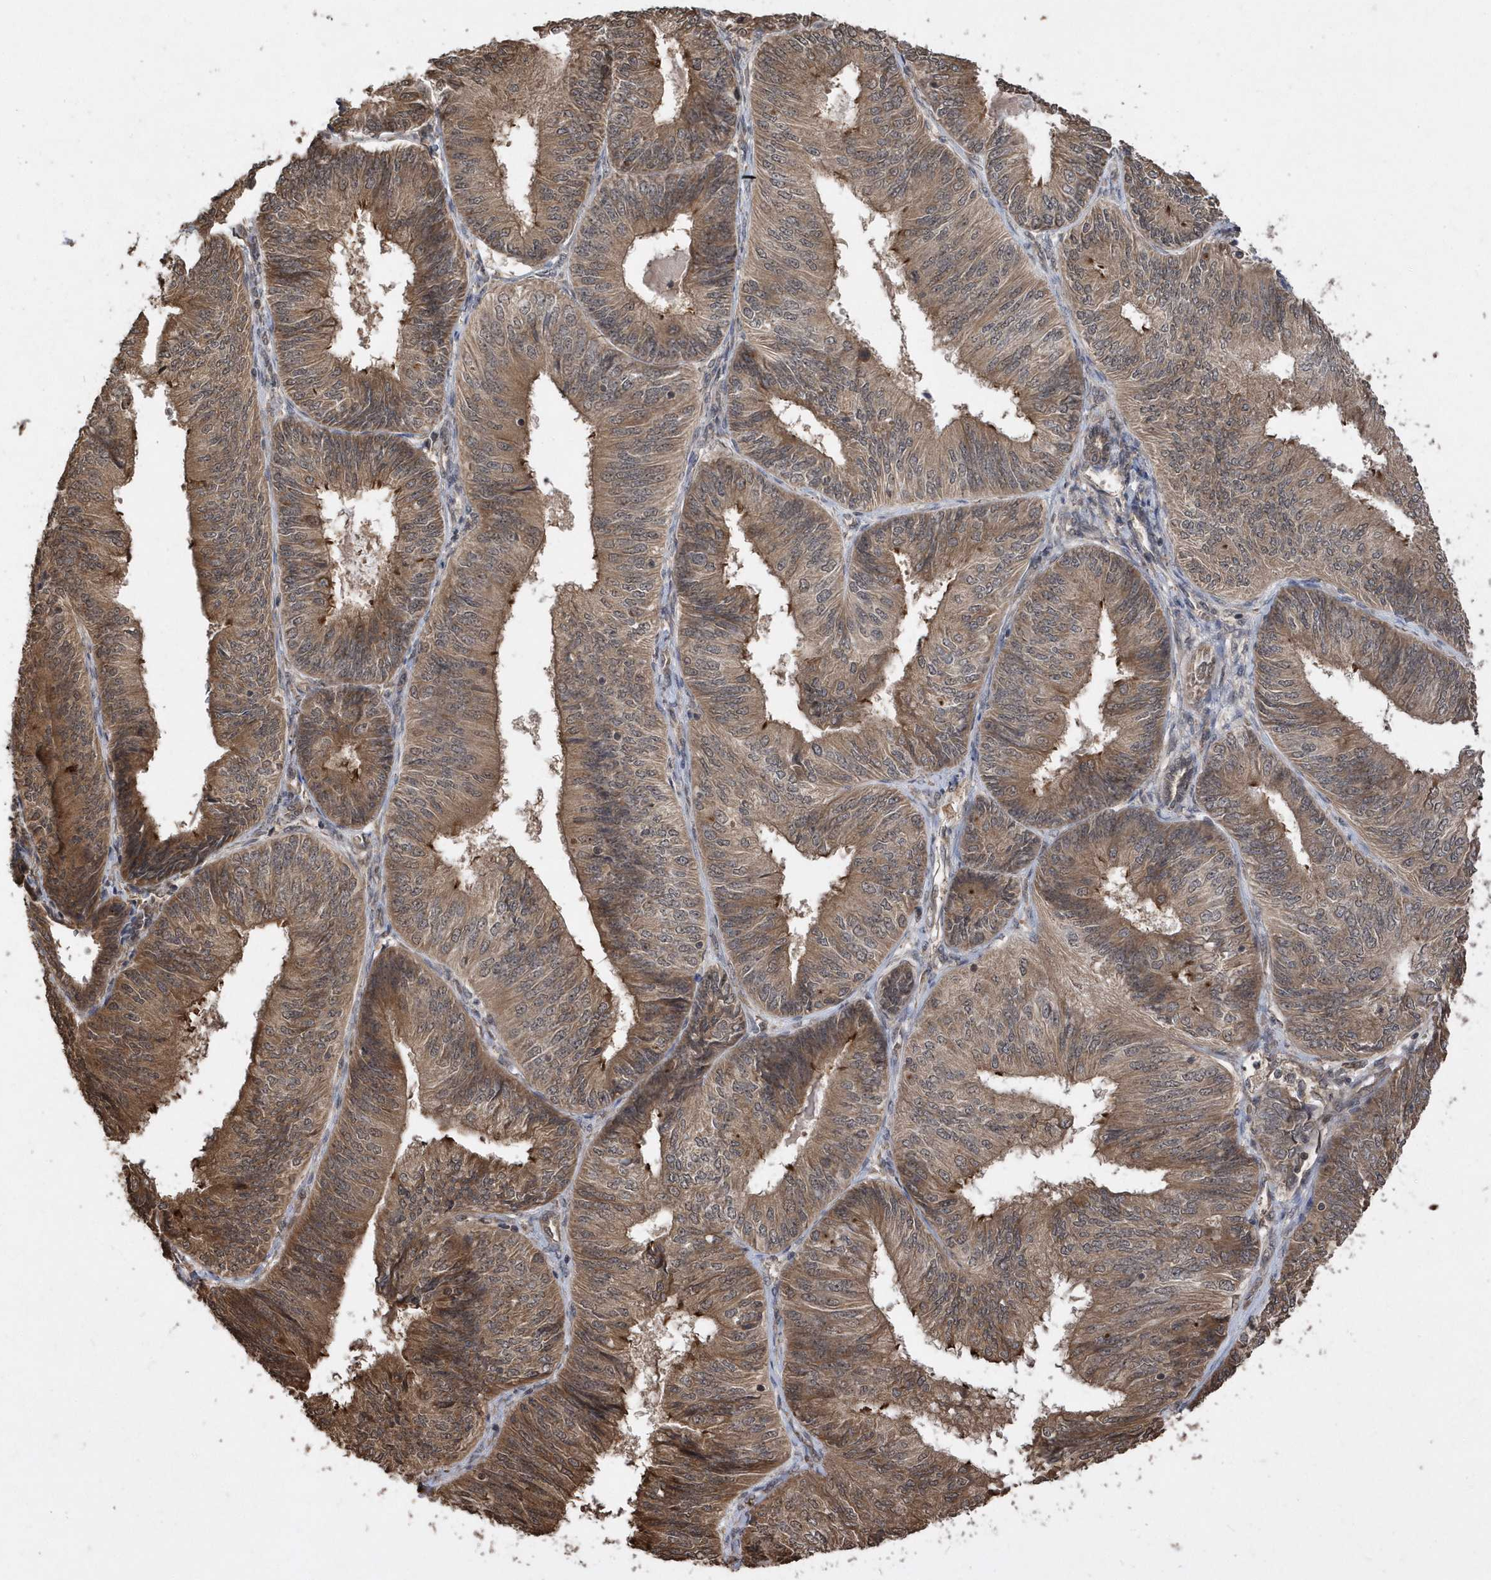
{"staining": {"intensity": "moderate", "quantity": ">75%", "location": "cytoplasmic/membranous"}, "tissue": "endometrial cancer", "cell_type": "Tumor cells", "image_type": "cancer", "snomed": [{"axis": "morphology", "description": "Adenocarcinoma, NOS"}, {"axis": "topography", "description": "Endometrium"}], "caption": "This histopathology image displays endometrial adenocarcinoma stained with immunohistochemistry to label a protein in brown. The cytoplasmic/membranous of tumor cells show moderate positivity for the protein. Nuclei are counter-stained blue.", "gene": "WASHC5", "patient": {"sex": "female", "age": 58}}